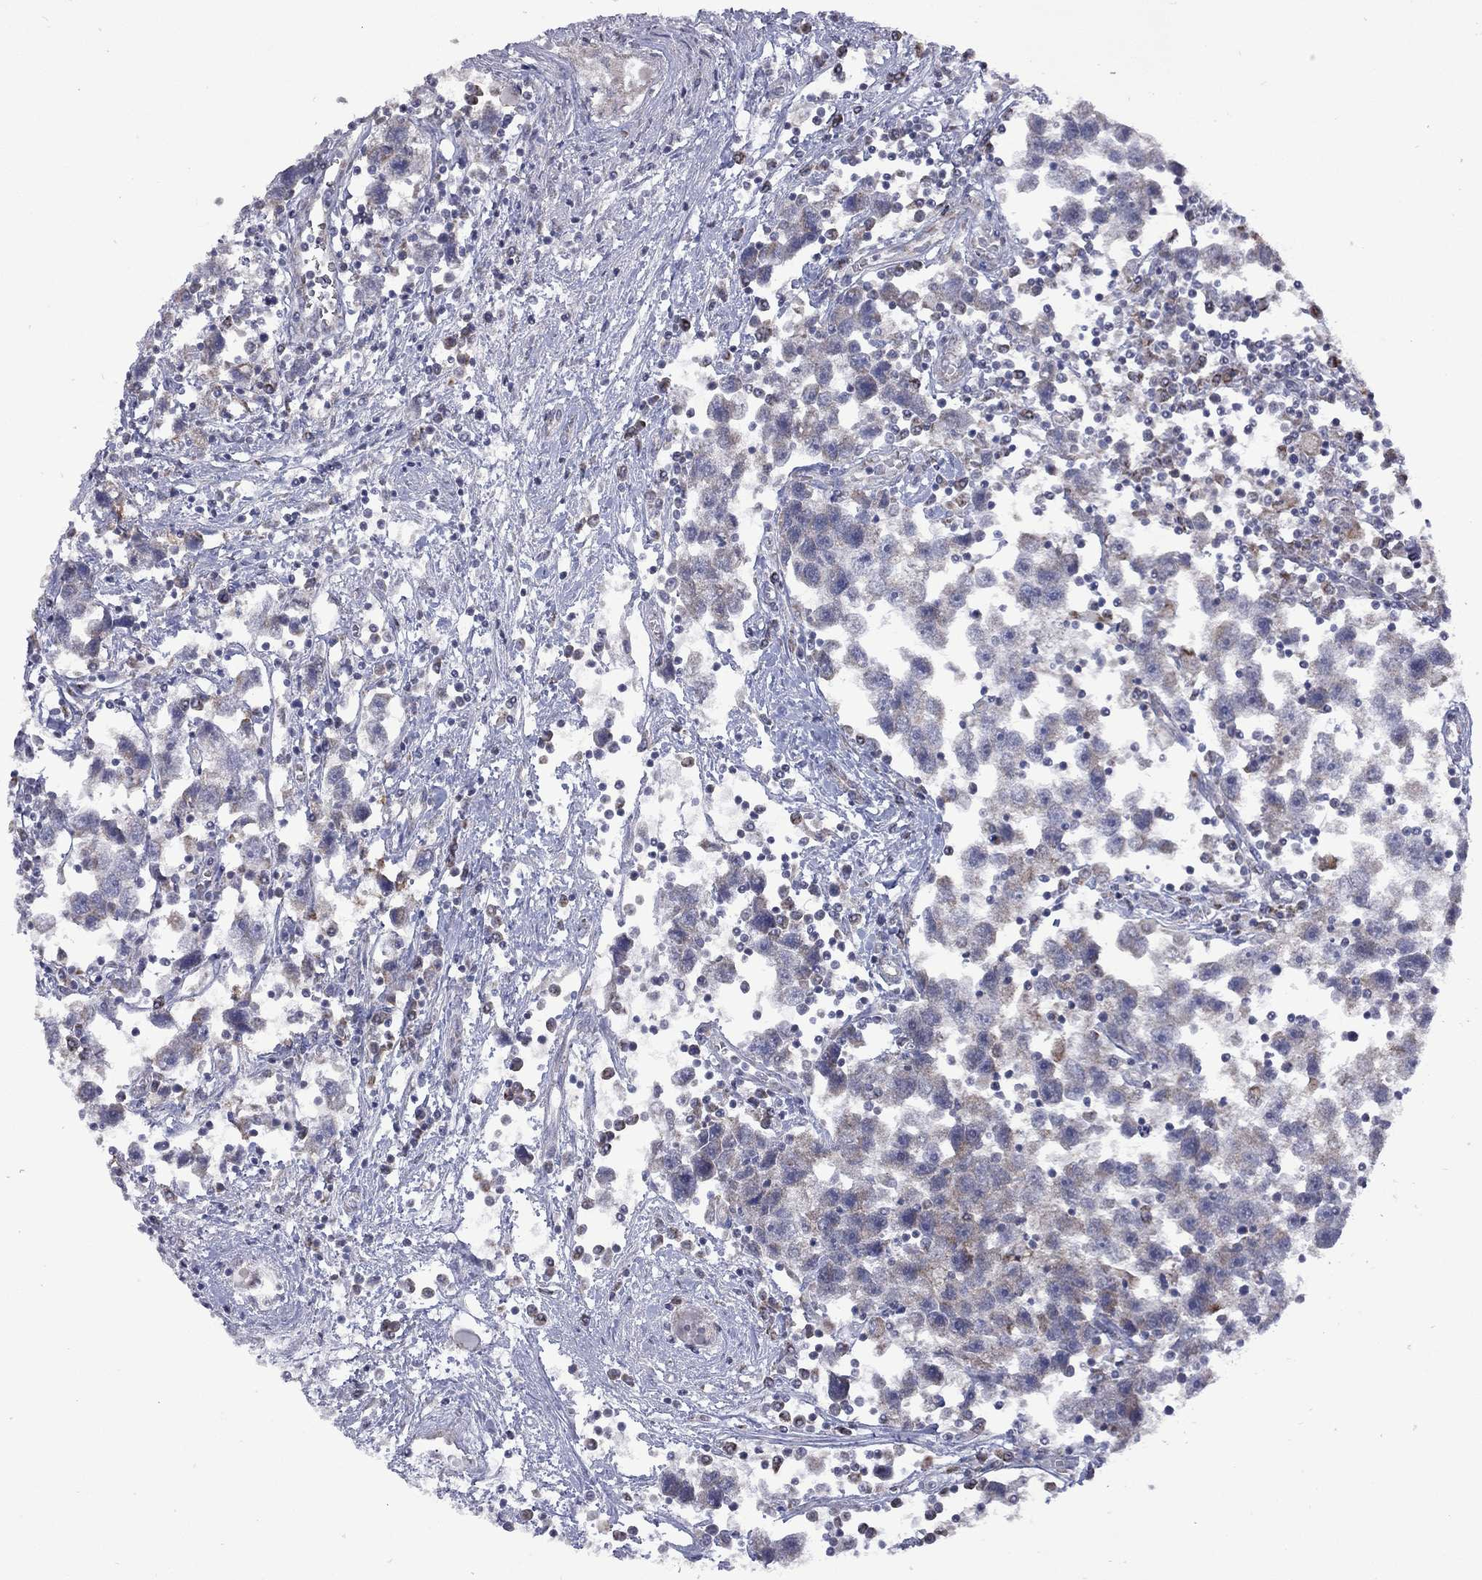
{"staining": {"intensity": "weak", "quantity": "<25%", "location": "cytoplasmic/membranous"}, "tissue": "testis cancer", "cell_type": "Tumor cells", "image_type": "cancer", "snomed": [{"axis": "morphology", "description": "Seminoma, NOS"}, {"axis": "topography", "description": "Testis"}], "caption": "High power microscopy micrograph of an IHC histopathology image of seminoma (testis), revealing no significant staining in tumor cells. Nuclei are stained in blue.", "gene": "NDUFB1", "patient": {"sex": "male", "age": 30}}